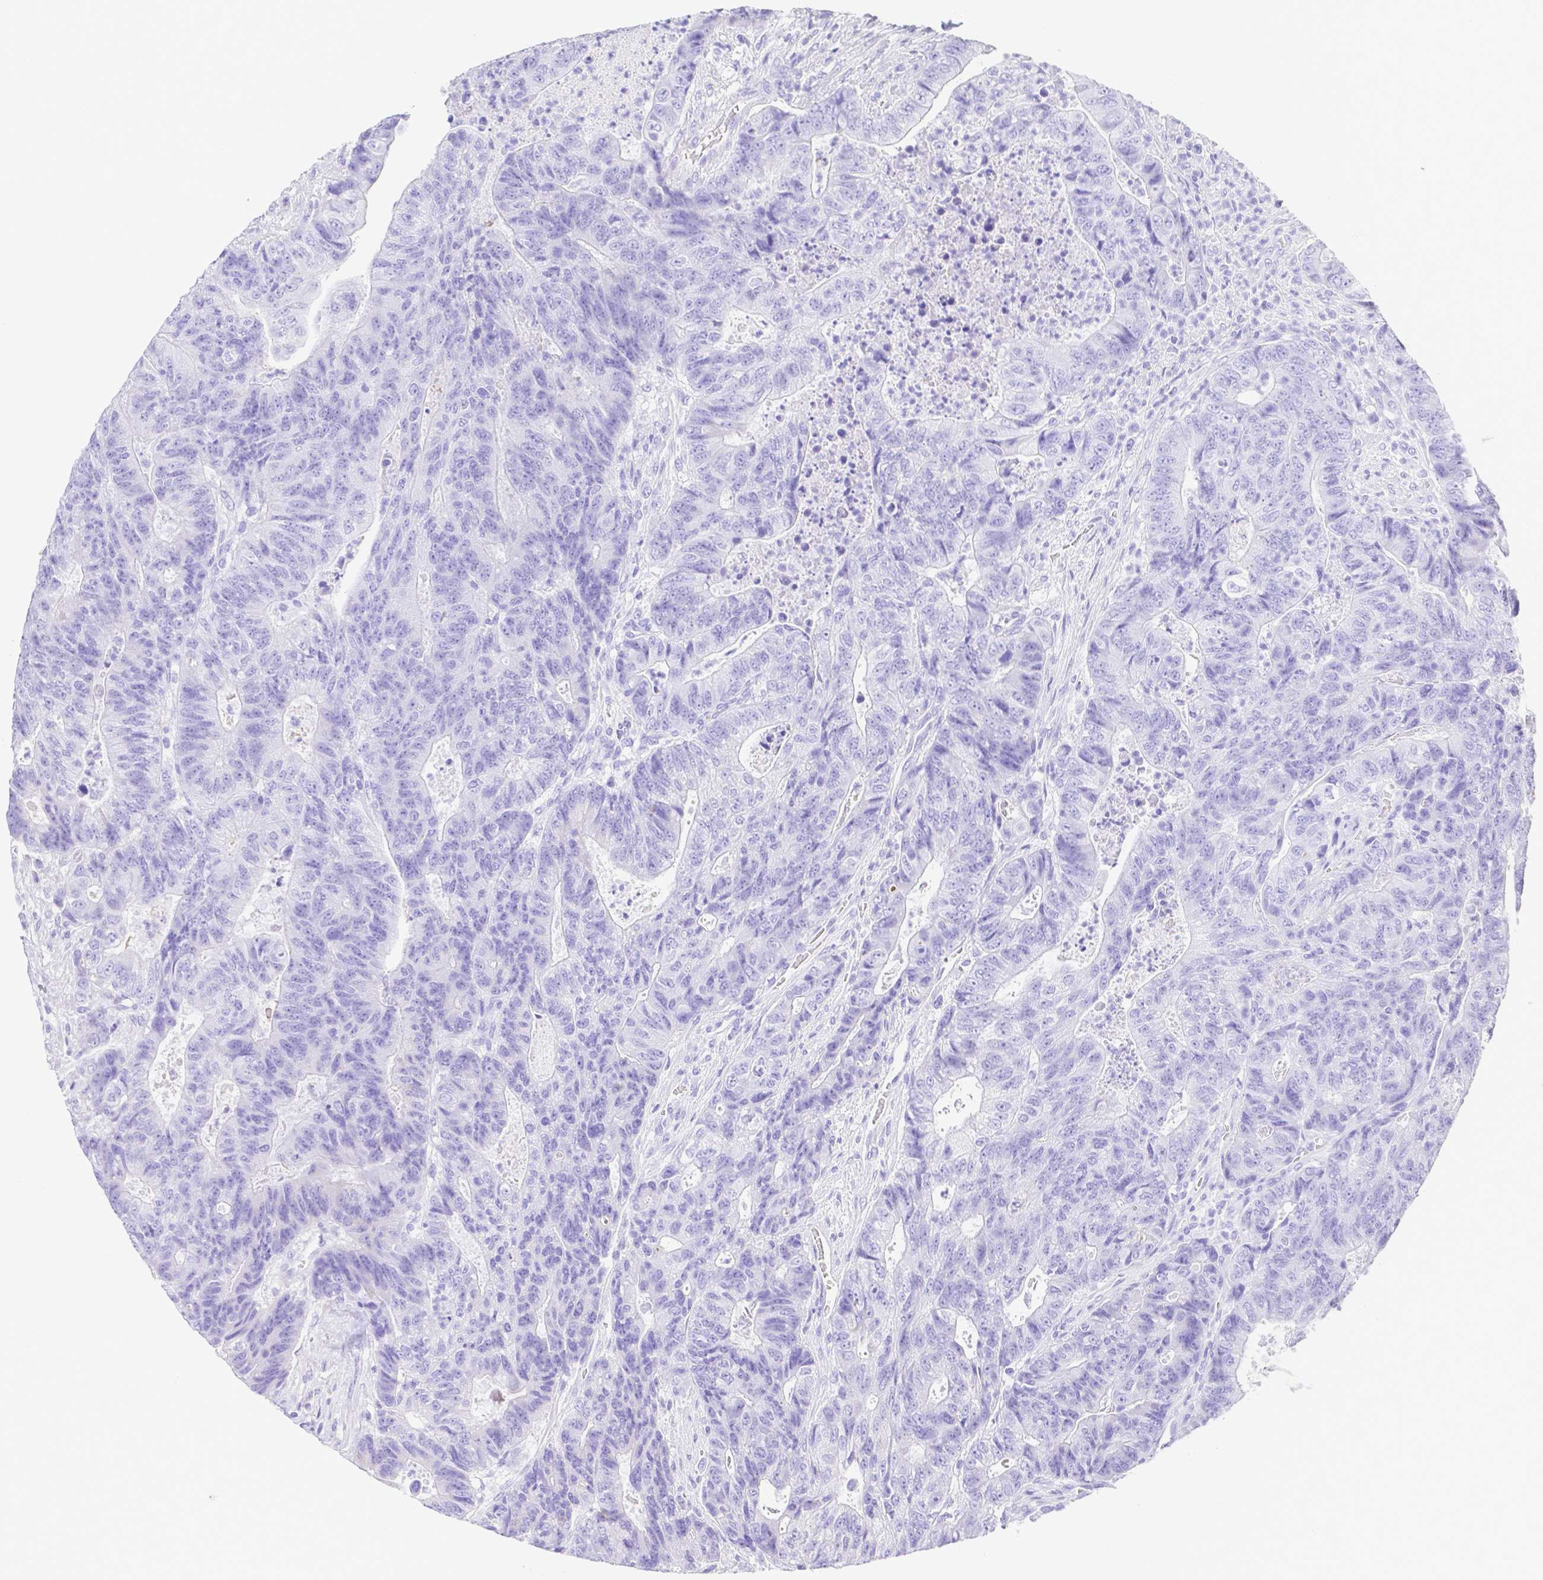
{"staining": {"intensity": "negative", "quantity": "none", "location": "none"}, "tissue": "colorectal cancer", "cell_type": "Tumor cells", "image_type": "cancer", "snomed": [{"axis": "morphology", "description": "Adenocarcinoma, NOS"}, {"axis": "topography", "description": "Colon"}], "caption": "The micrograph exhibits no staining of tumor cells in adenocarcinoma (colorectal).", "gene": "SMR3A", "patient": {"sex": "female", "age": 48}}